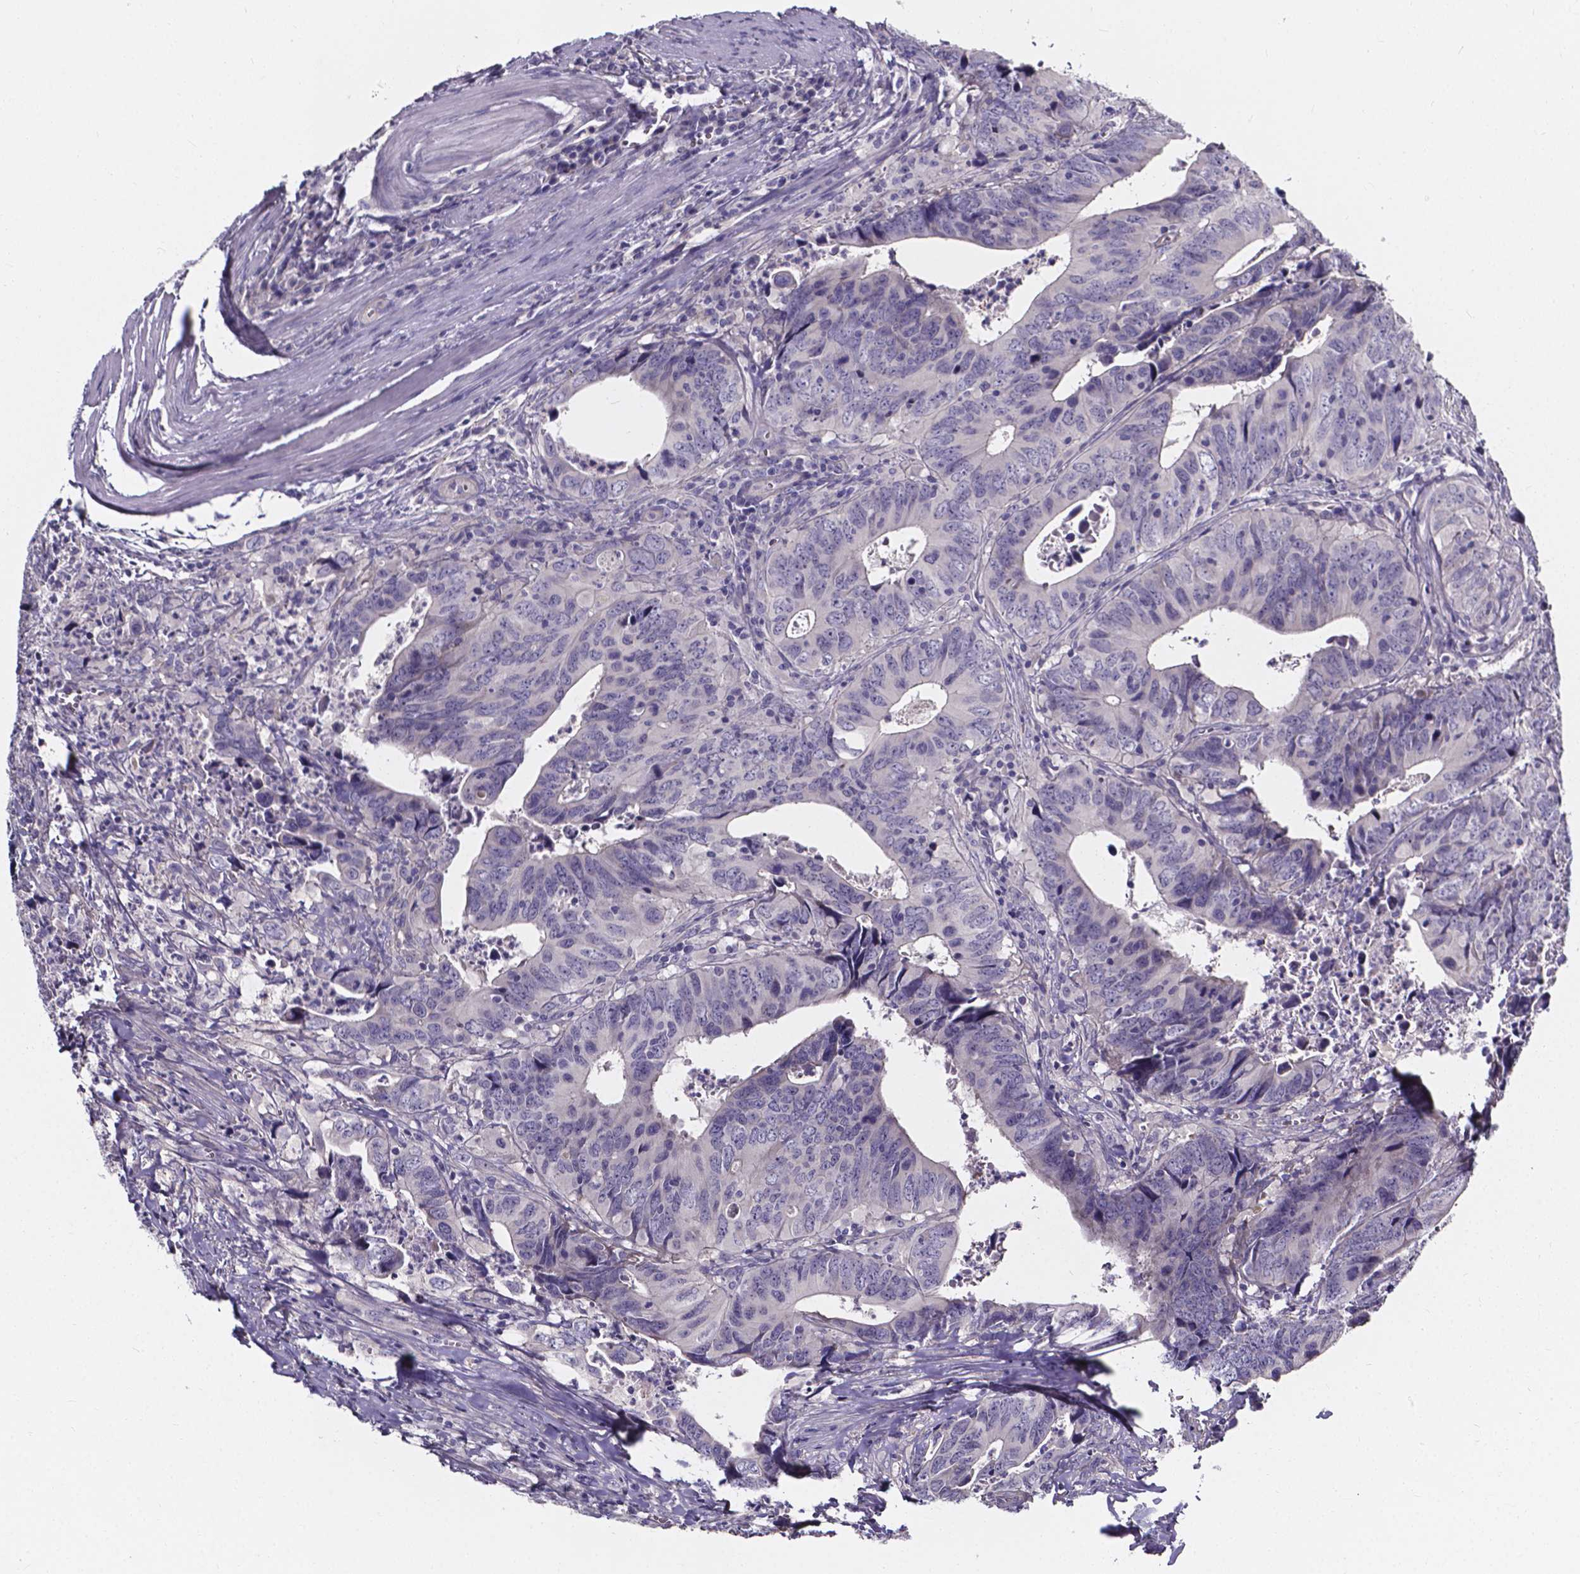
{"staining": {"intensity": "negative", "quantity": "none", "location": "none"}, "tissue": "colorectal cancer", "cell_type": "Tumor cells", "image_type": "cancer", "snomed": [{"axis": "morphology", "description": "Adenocarcinoma, NOS"}, {"axis": "topography", "description": "Colon"}], "caption": "This micrograph is of colorectal cancer stained with immunohistochemistry to label a protein in brown with the nuclei are counter-stained blue. There is no positivity in tumor cells.", "gene": "CACNG8", "patient": {"sex": "female", "age": 82}}